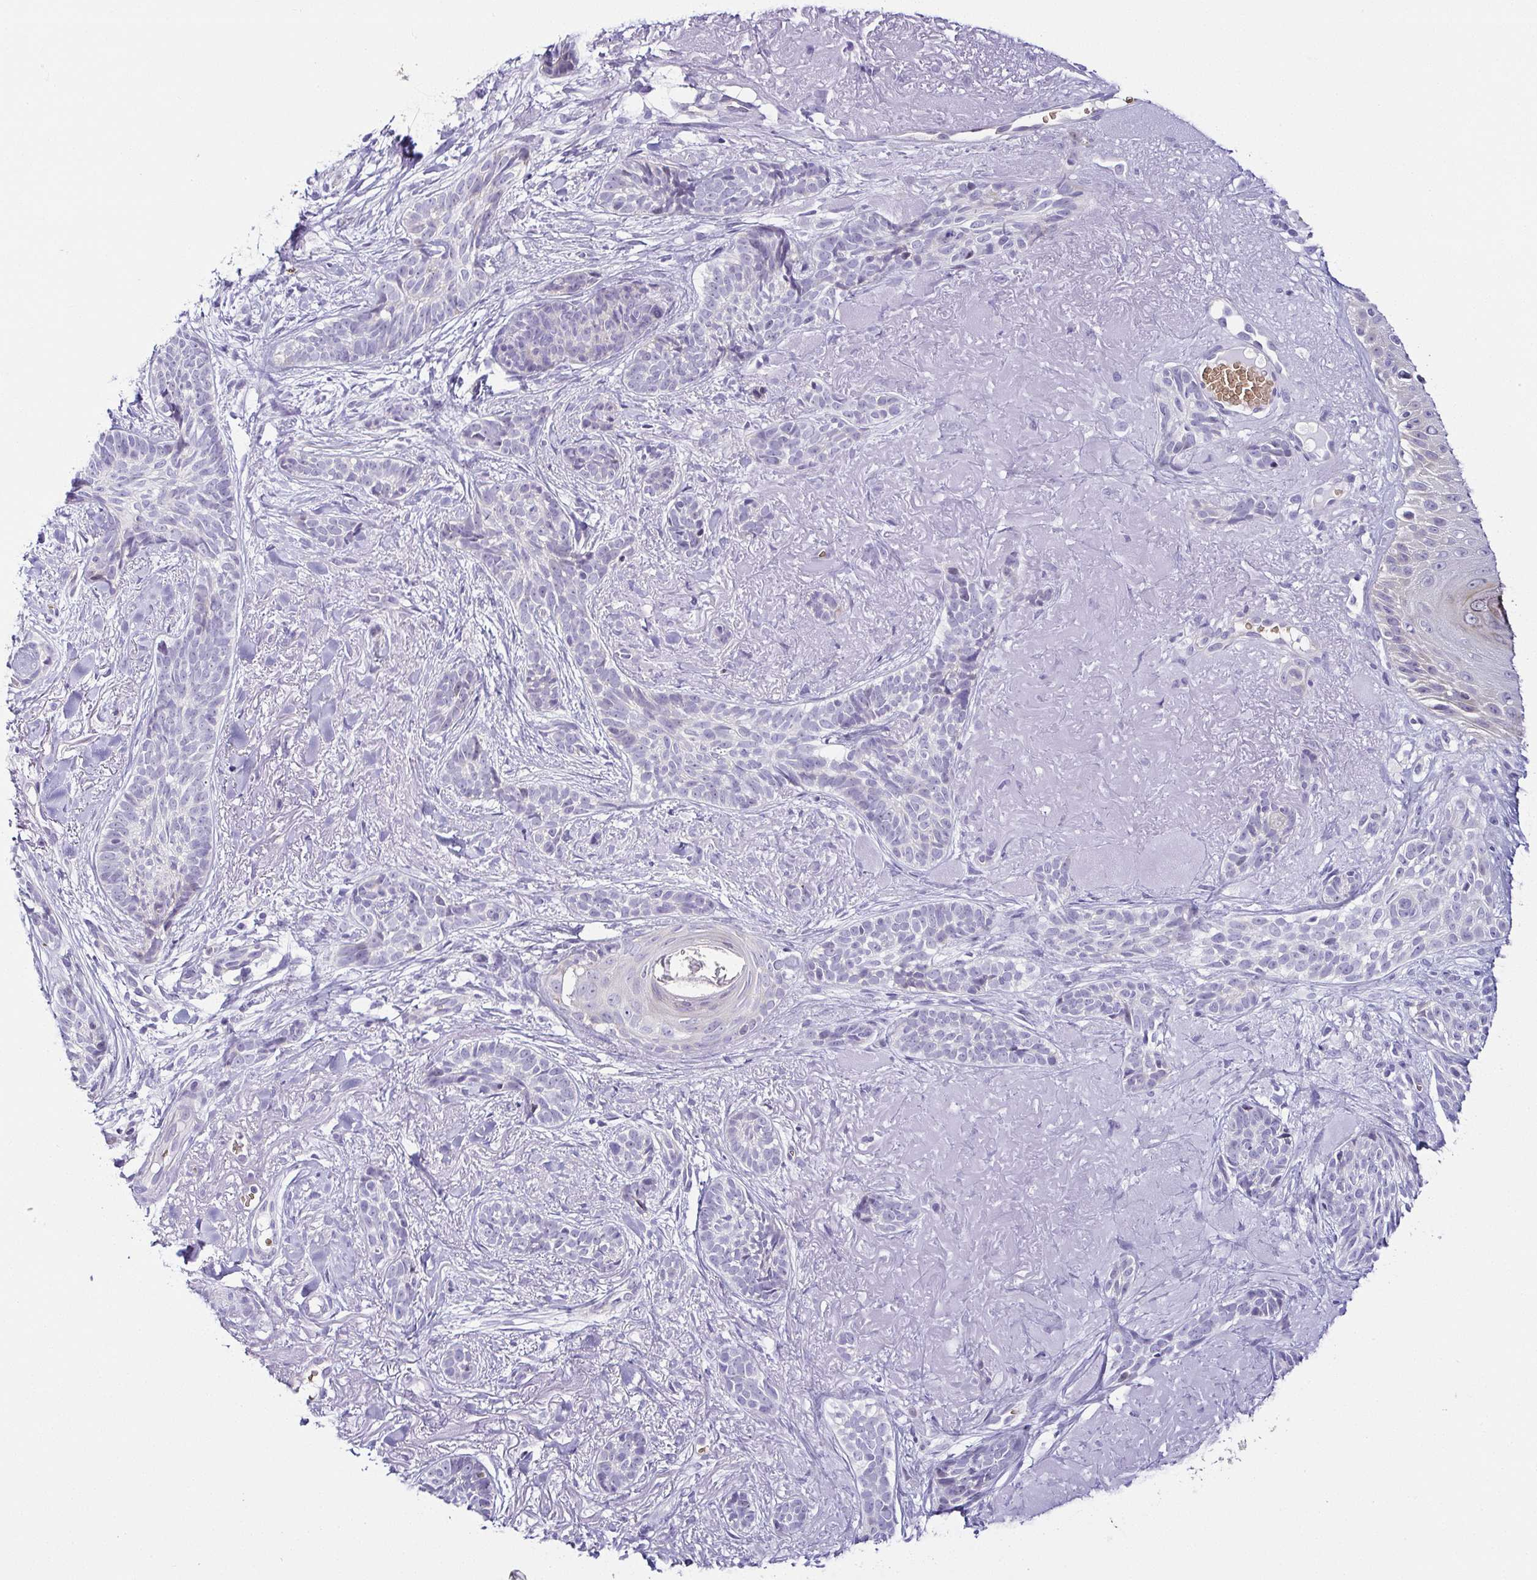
{"staining": {"intensity": "negative", "quantity": "none", "location": "none"}, "tissue": "skin cancer", "cell_type": "Tumor cells", "image_type": "cancer", "snomed": [{"axis": "morphology", "description": "Basal cell carcinoma"}, {"axis": "morphology", "description": "BCC, high aggressive"}, {"axis": "topography", "description": "Skin"}], "caption": "Image shows no protein positivity in tumor cells of skin basal cell carcinoma tissue. (DAB IHC visualized using brightfield microscopy, high magnification).", "gene": "FAM162B", "patient": {"sex": "female", "age": 79}}